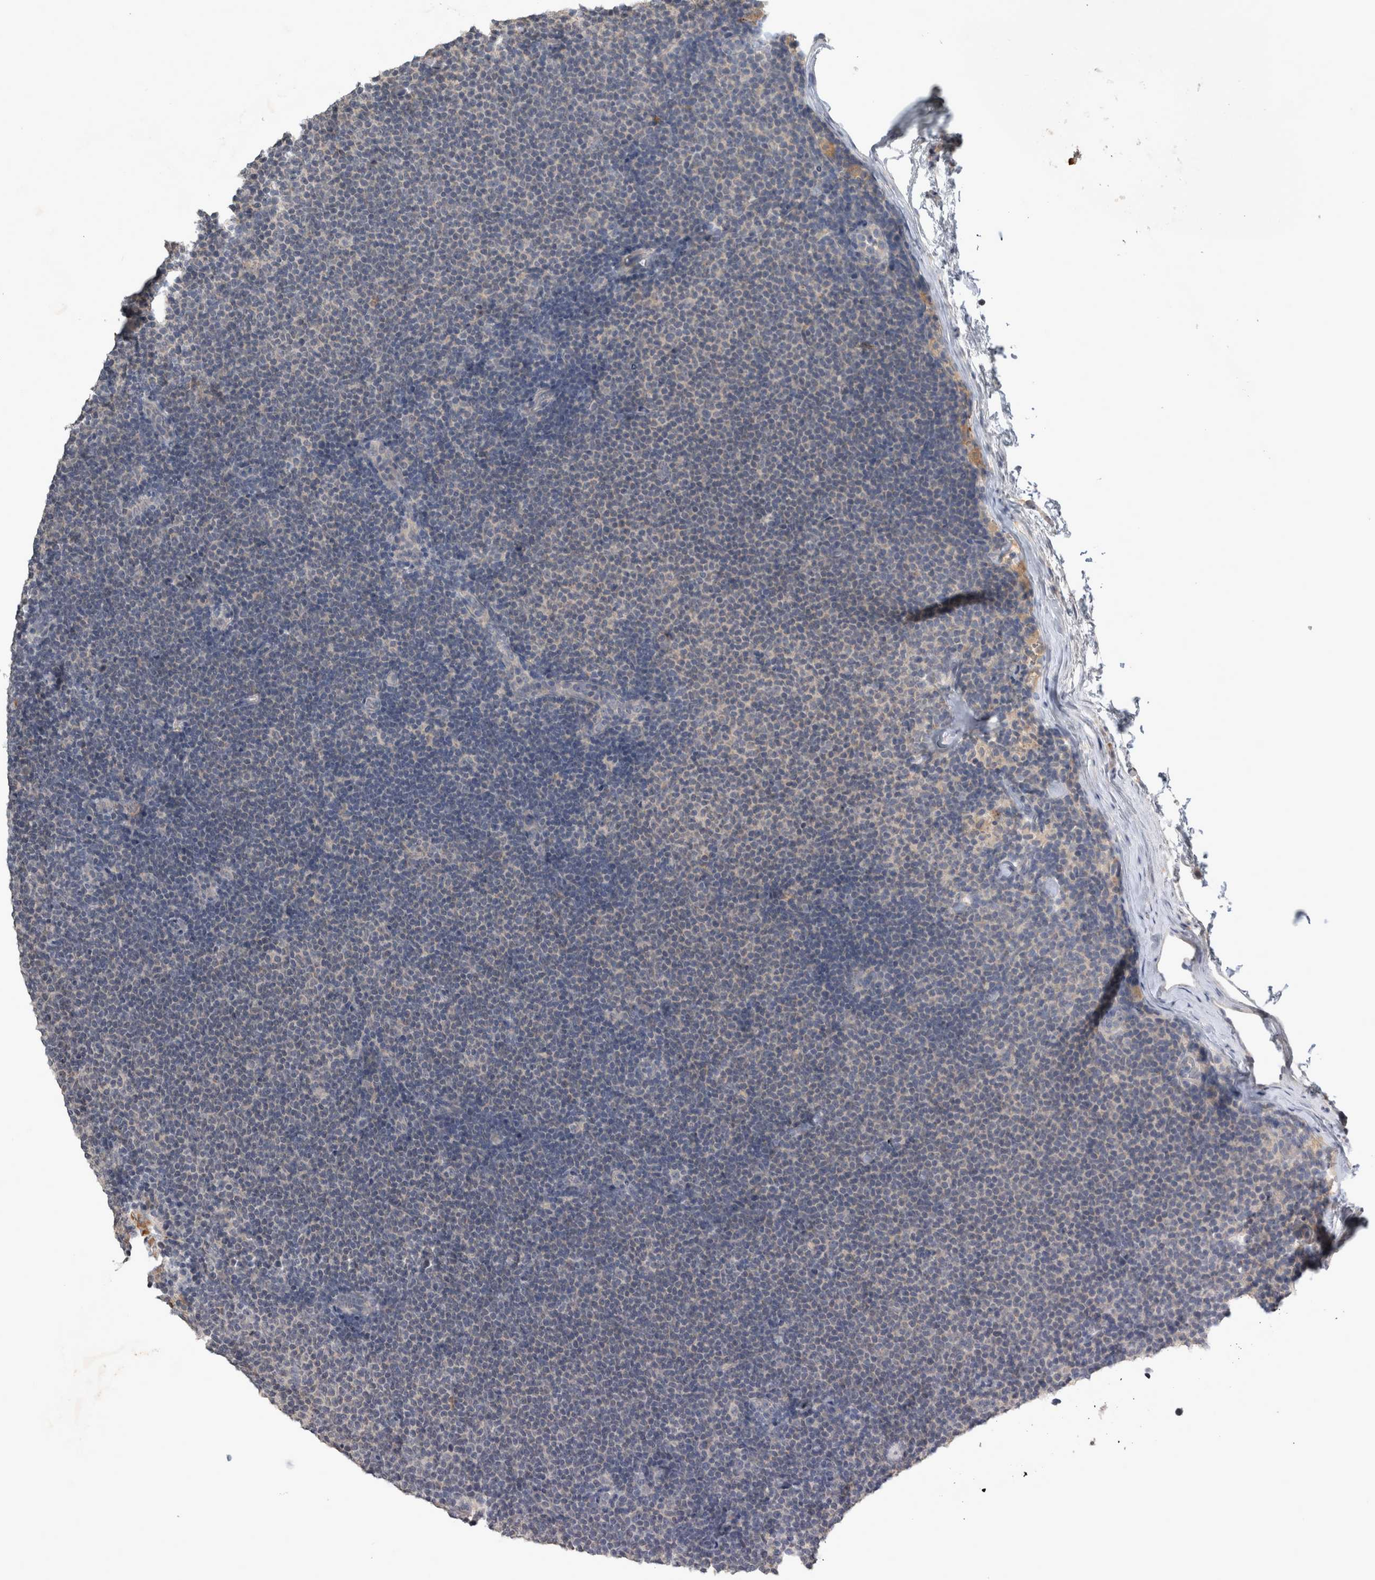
{"staining": {"intensity": "negative", "quantity": "none", "location": "none"}, "tissue": "lymphoma", "cell_type": "Tumor cells", "image_type": "cancer", "snomed": [{"axis": "morphology", "description": "Malignant lymphoma, non-Hodgkin's type, Low grade"}, {"axis": "topography", "description": "Lymph node"}], "caption": "IHC image of neoplastic tissue: human lymphoma stained with DAB shows no significant protein positivity in tumor cells.", "gene": "SLC22A11", "patient": {"sex": "female", "age": 53}}